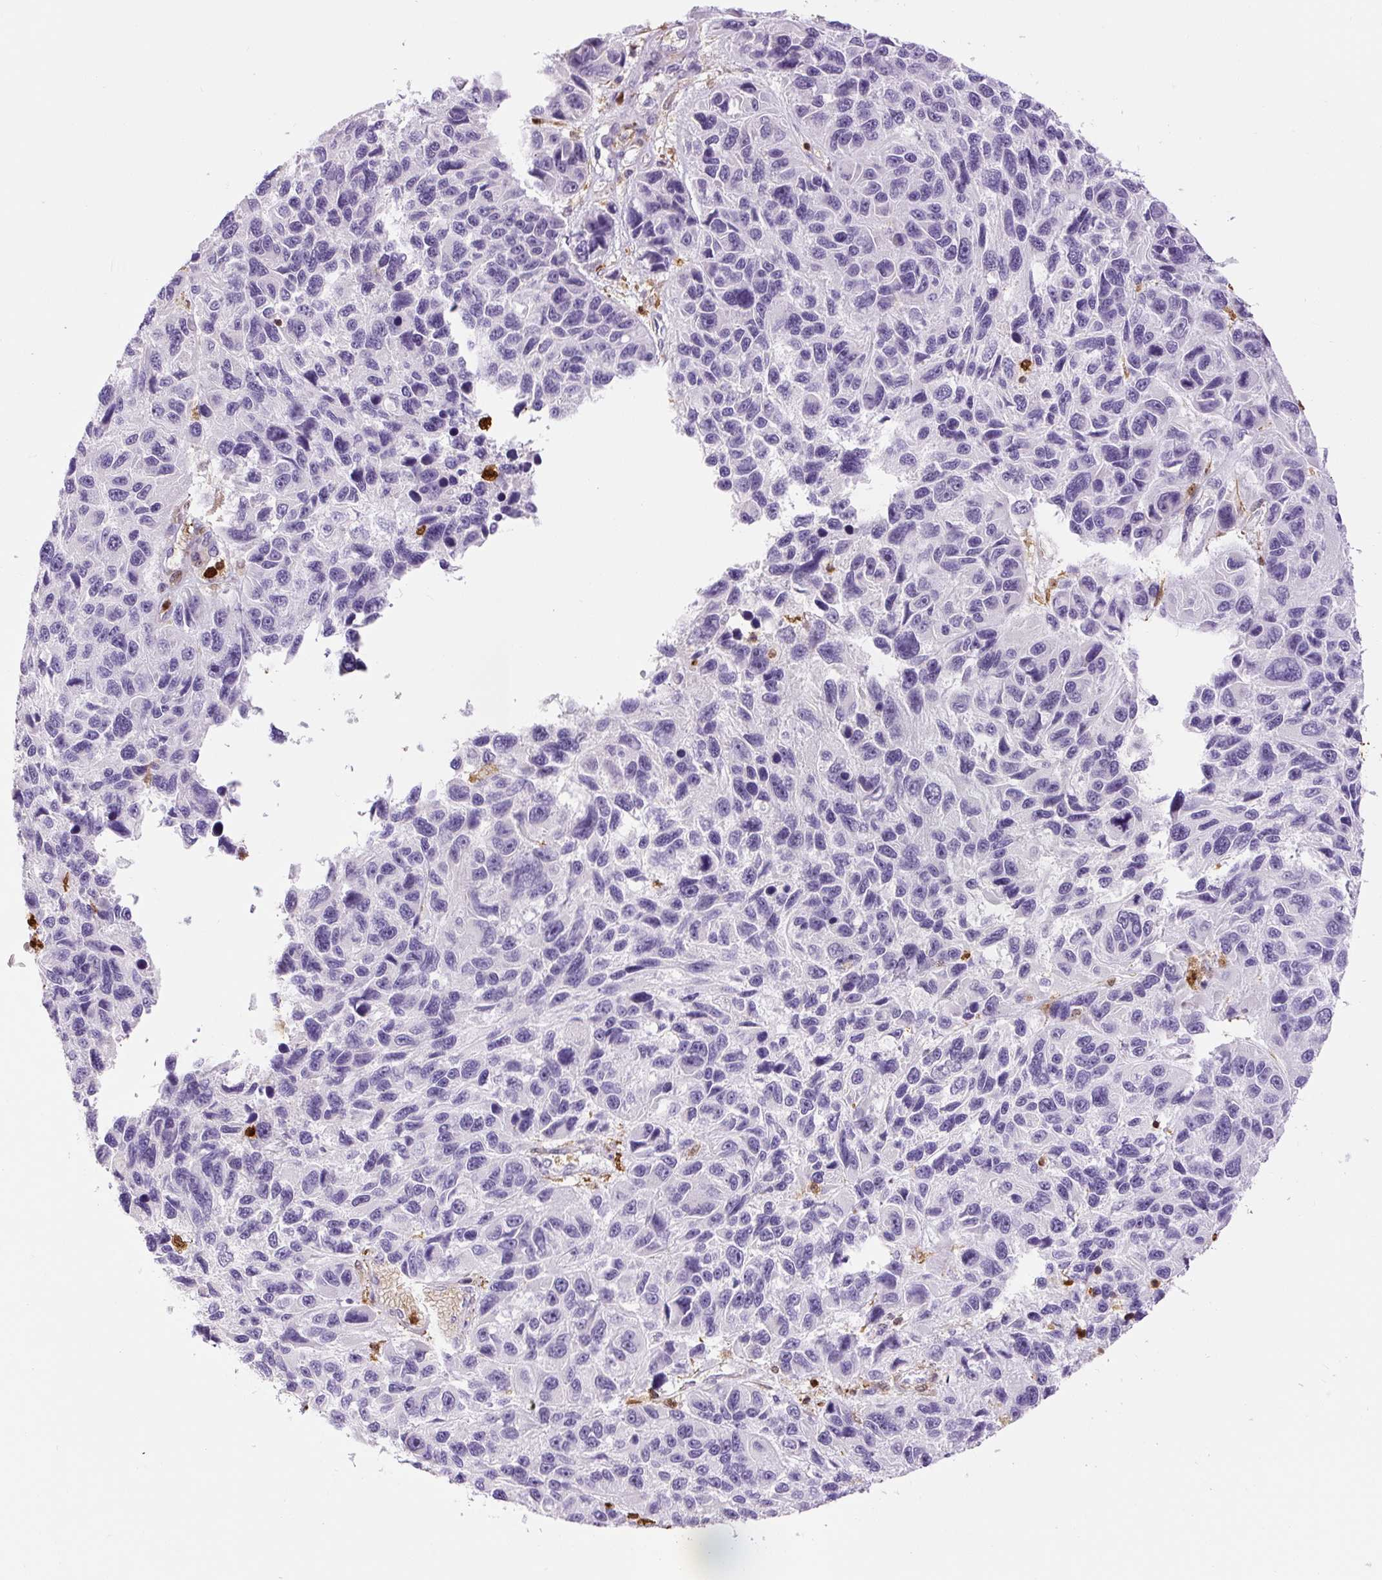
{"staining": {"intensity": "negative", "quantity": "none", "location": "none"}, "tissue": "melanoma", "cell_type": "Tumor cells", "image_type": "cancer", "snomed": [{"axis": "morphology", "description": "Malignant melanoma, NOS"}, {"axis": "topography", "description": "Skin"}], "caption": "DAB (3,3'-diaminobenzidine) immunohistochemical staining of malignant melanoma demonstrates no significant staining in tumor cells.", "gene": "S100A4", "patient": {"sex": "male", "age": 53}}